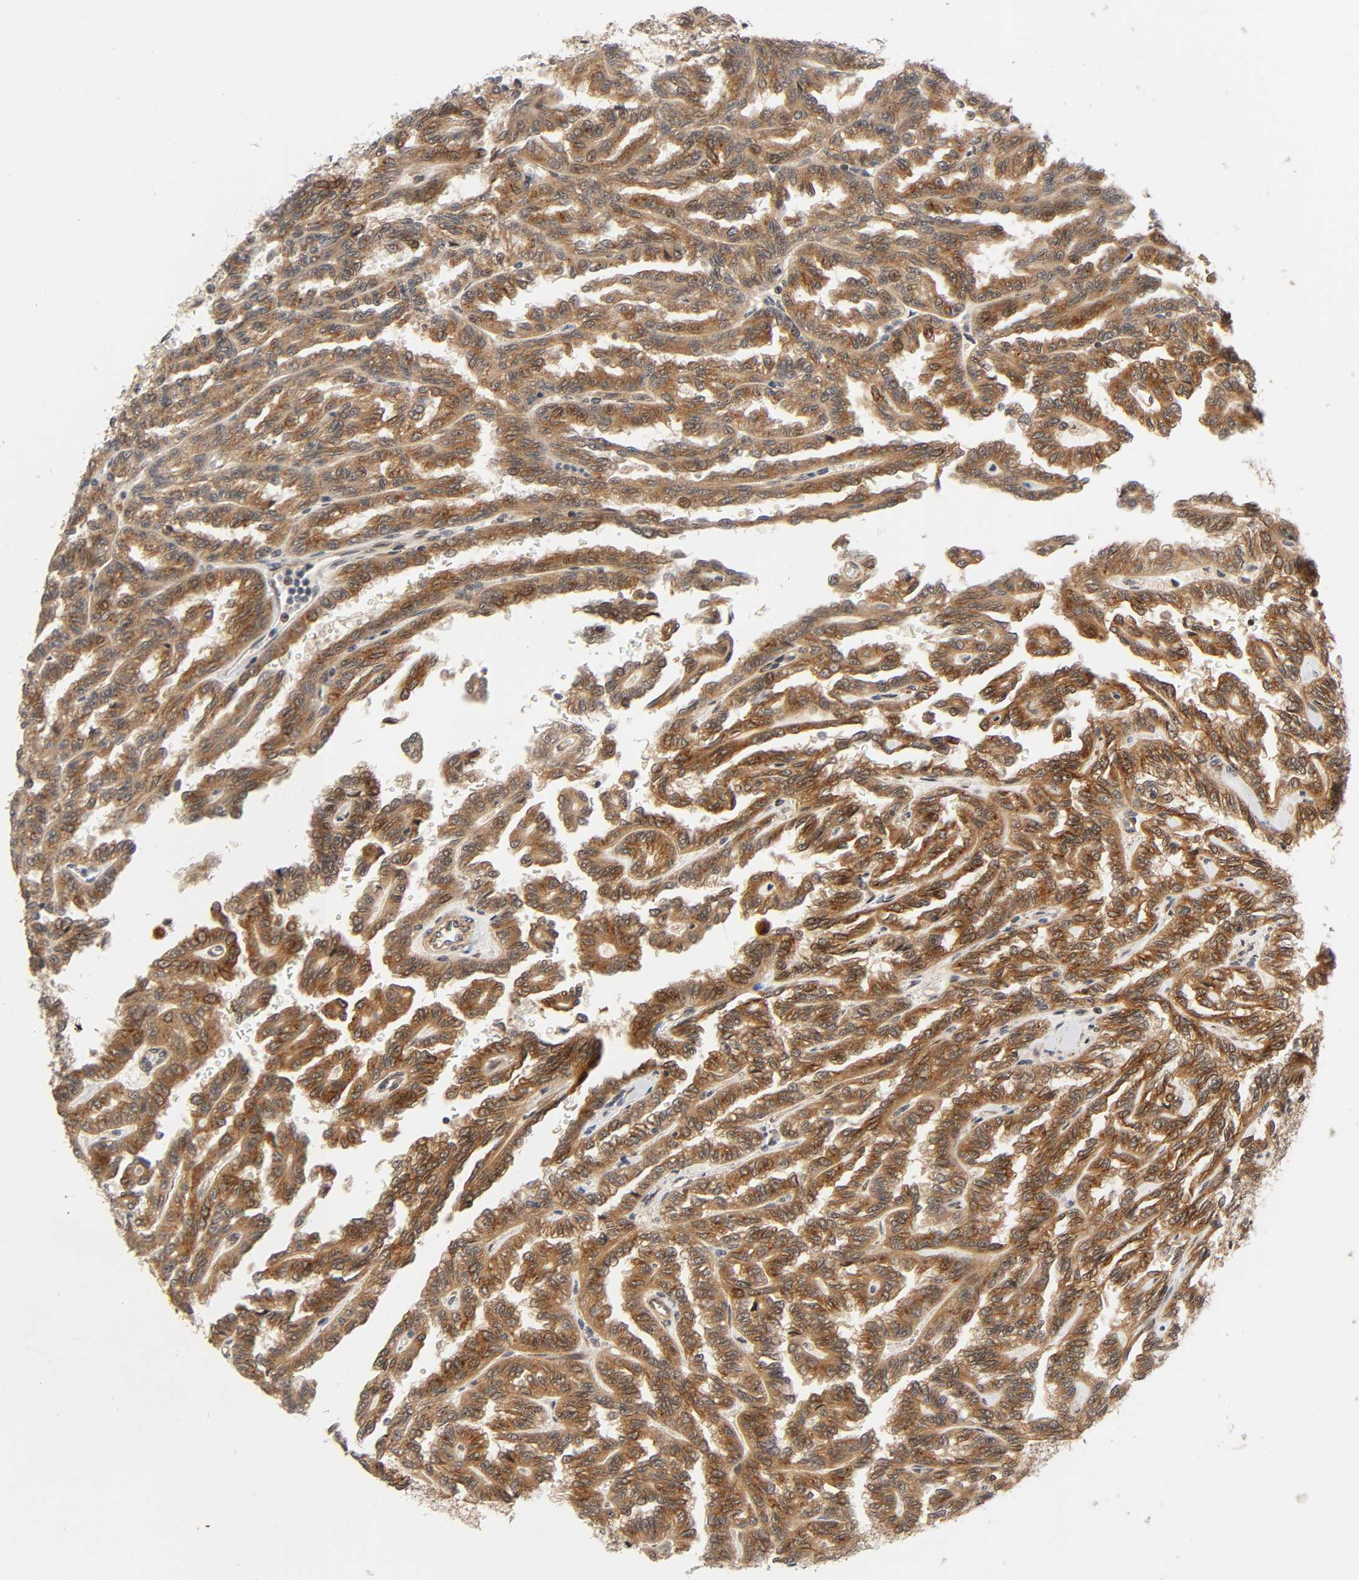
{"staining": {"intensity": "moderate", "quantity": "25%-75%", "location": "cytoplasmic/membranous,nuclear"}, "tissue": "renal cancer", "cell_type": "Tumor cells", "image_type": "cancer", "snomed": [{"axis": "morphology", "description": "Inflammation, NOS"}, {"axis": "morphology", "description": "Adenocarcinoma, NOS"}, {"axis": "topography", "description": "Kidney"}], "caption": "This photomicrograph demonstrates renal adenocarcinoma stained with IHC to label a protein in brown. The cytoplasmic/membranous and nuclear of tumor cells show moderate positivity for the protein. Nuclei are counter-stained blue.", "gene": "IQCJ-SCHIP1", "patient": {"sex": "male", "age": 68}}